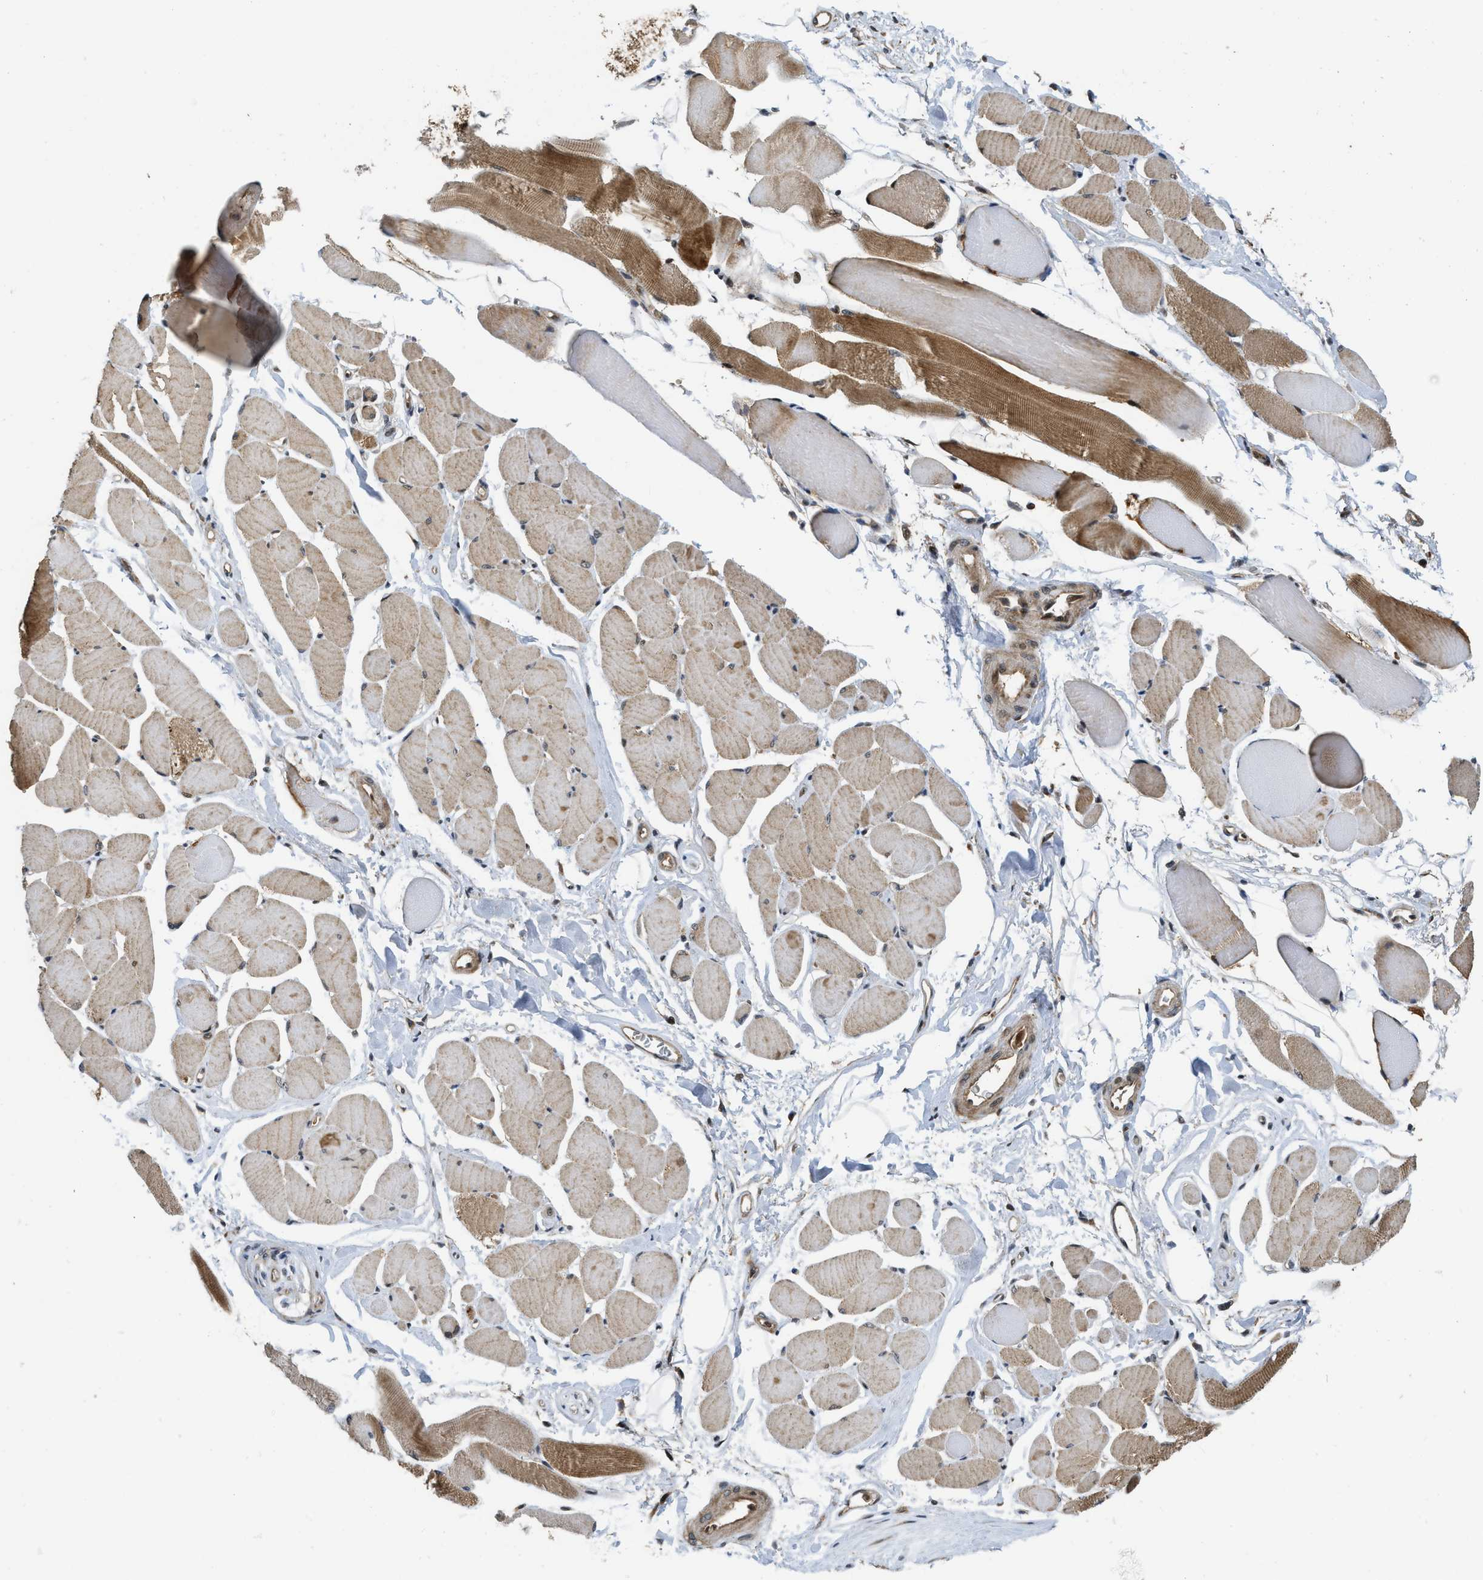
{"staining": {"intensity": "strong", "quantity": "25%-75%", "location": "cytoplasmic/membranous,nuclear"}, "tissue": "skeletal muscle", "cell_type": "Myocytes", "image_type": "normal", "snomed": [{"axis": "morphology", "description": "Normal tissue, NOS"}, {"axis": "topography", "description": "Skeletal muscle"}, {"axis": "topography", "description": "Peripheral nerve tissue"}], "caption": "A histopathology image of human skeletal muscle stained for a protein reveals strong cytoplasmic/membranous,nuclear brown staining in myocytes.", "gene": "DNAJC28", "patient": {"sex": "female", "age": 84}}